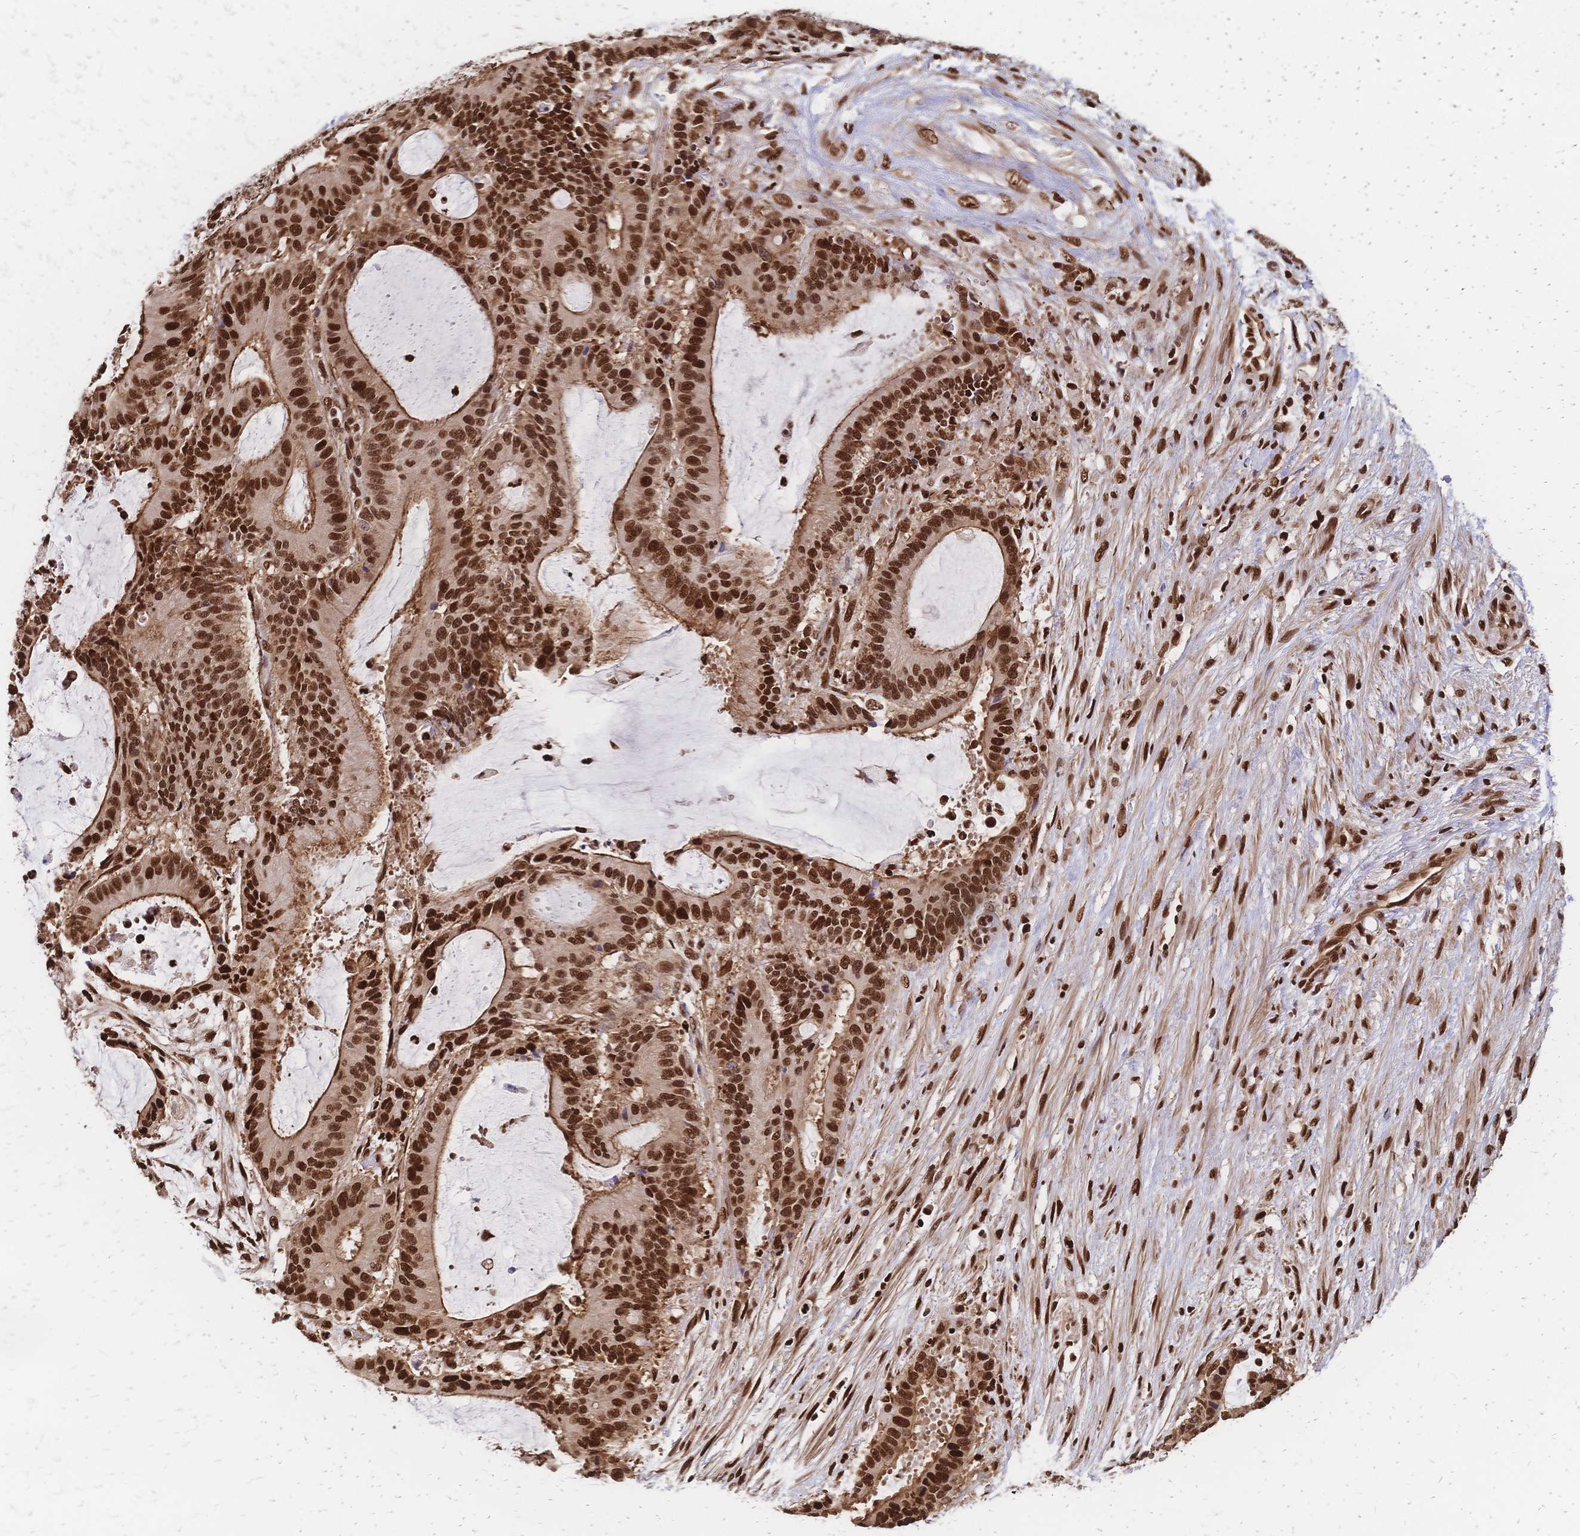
{"staining": {"intensity": "strong", "quantity": ">75%", "location": "cytoplasmic/membranous,nuclear"}, "tissue": "liver cancer", "cell_type": "Tumor cells", "image_type": "cancer", "snomed": [{"axis": "morphology", "description": "Normal tissue, NOS"}, {"axis": "morphology", "description": "Cholangiocarcinoma"}, {"axis": "topography", "description": "Liver"}, {"axis": "topography", "description": "Peripheral nerve tissue"}], "caption": "Protein staining demonstrates strong cytoplasmic/membranous and nuclear staining in approximately >75% of tumor cells in liver cholangiocarcinoma.", "gene": "HDGF", "patient": {"sex": "female", "age": 73}}